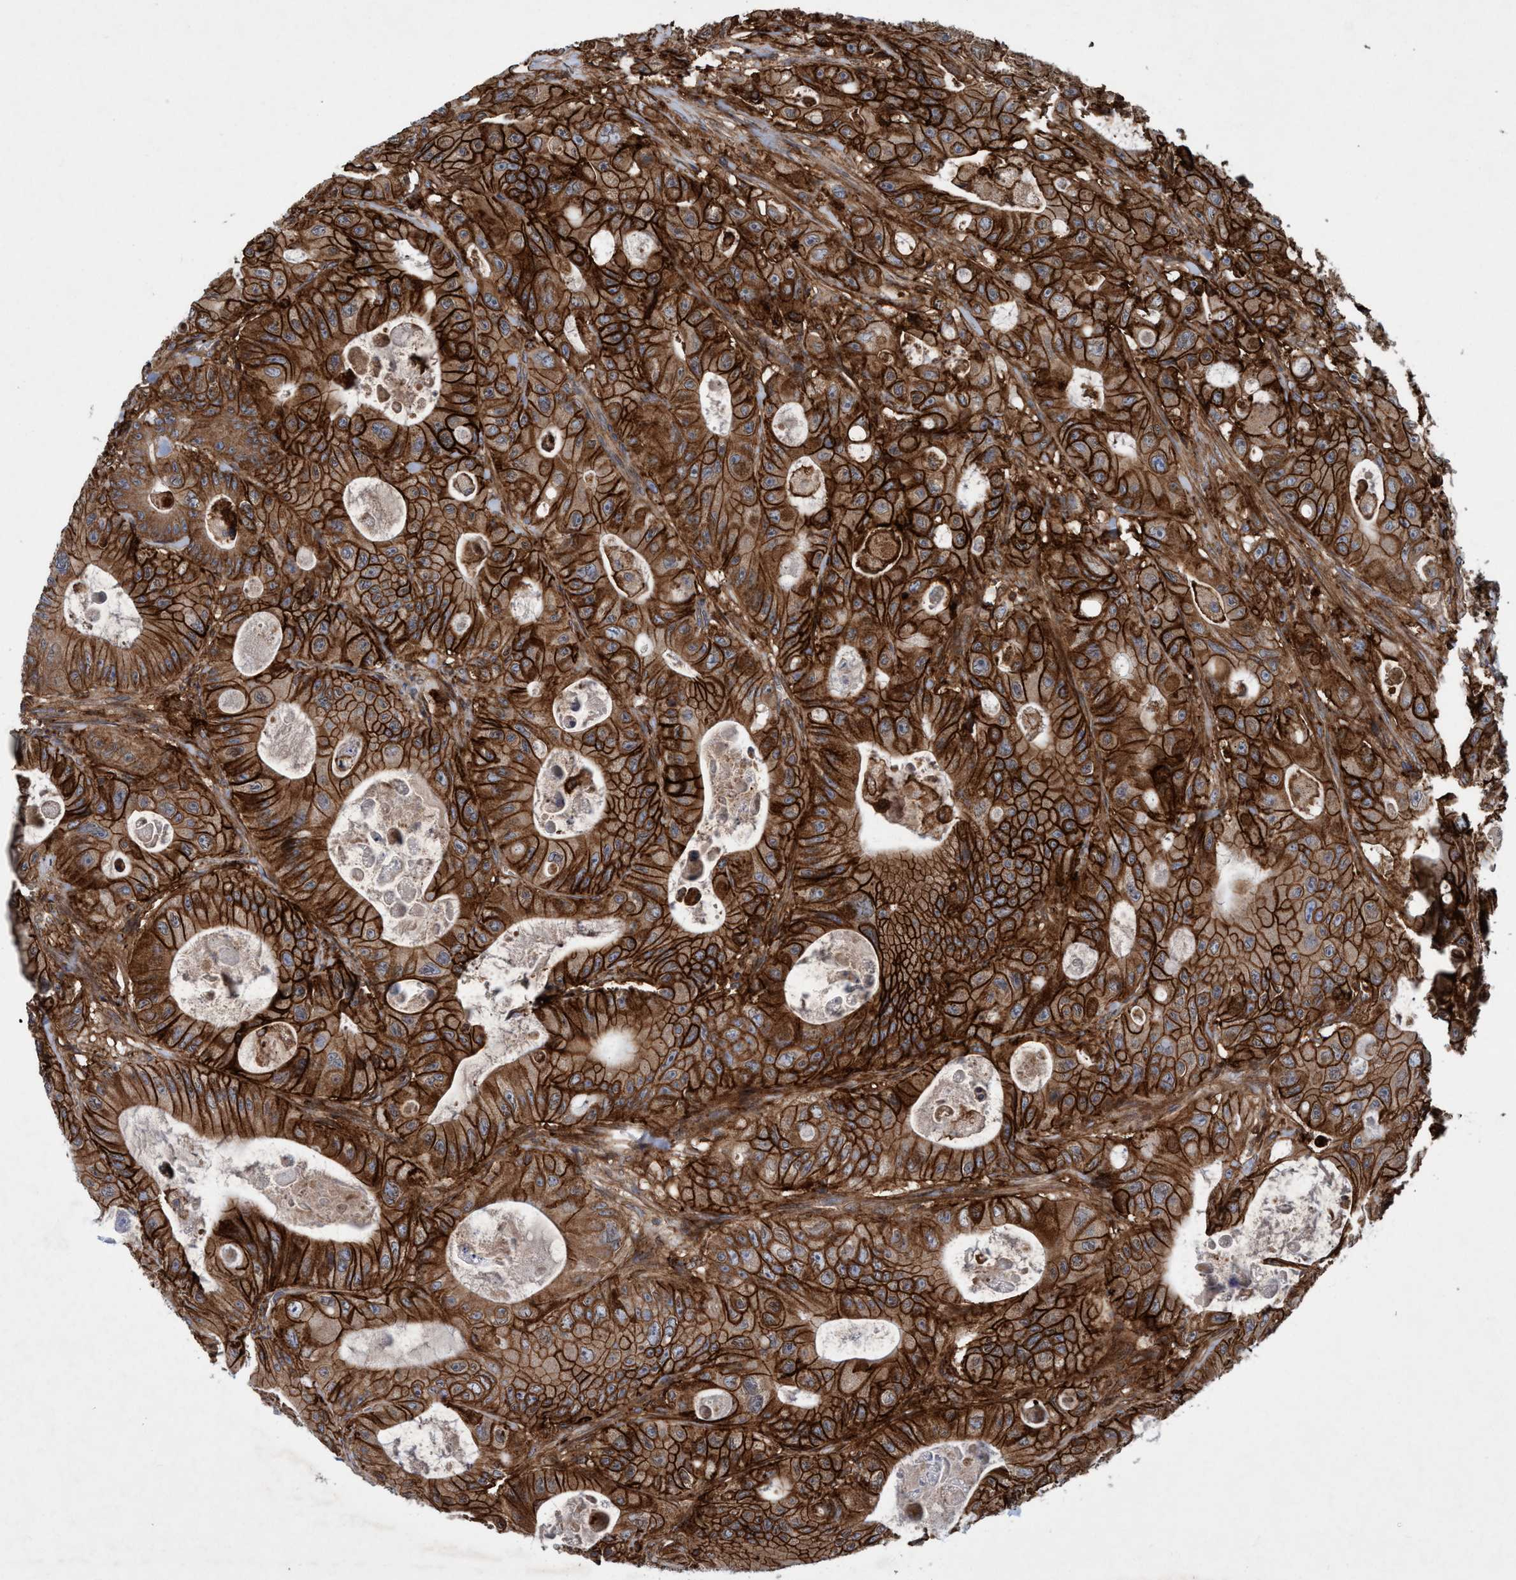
{"staining": {"intensity": "strong", "quantity": ">75%", "location": "cytoplasmic/membranous"}, "tissue": "colorectal cancer", "cell_type": "Tumor cells", "image_type": "cancer", "snomed": [{"axis": "morphology", "description": "Adenocarcinoma, NOS"}, {"axis": "topography", "description": "Colon"}], "caption": "Immunohistochemistry (IHC) staining of colorectal cancer (adenocarcinoma), which exhibits high levels of strong cytoplasmic/membranous positivity in about >75% of tumor cells indicating strong cytoplasmic/membranous protein expression. The staining was performed using DAB (brown) for protein detection and nuclei were counterstained in hematoxylin (blue).", "gene": "SLC16A3", "patient": {"sex": "female", "age": 46}}